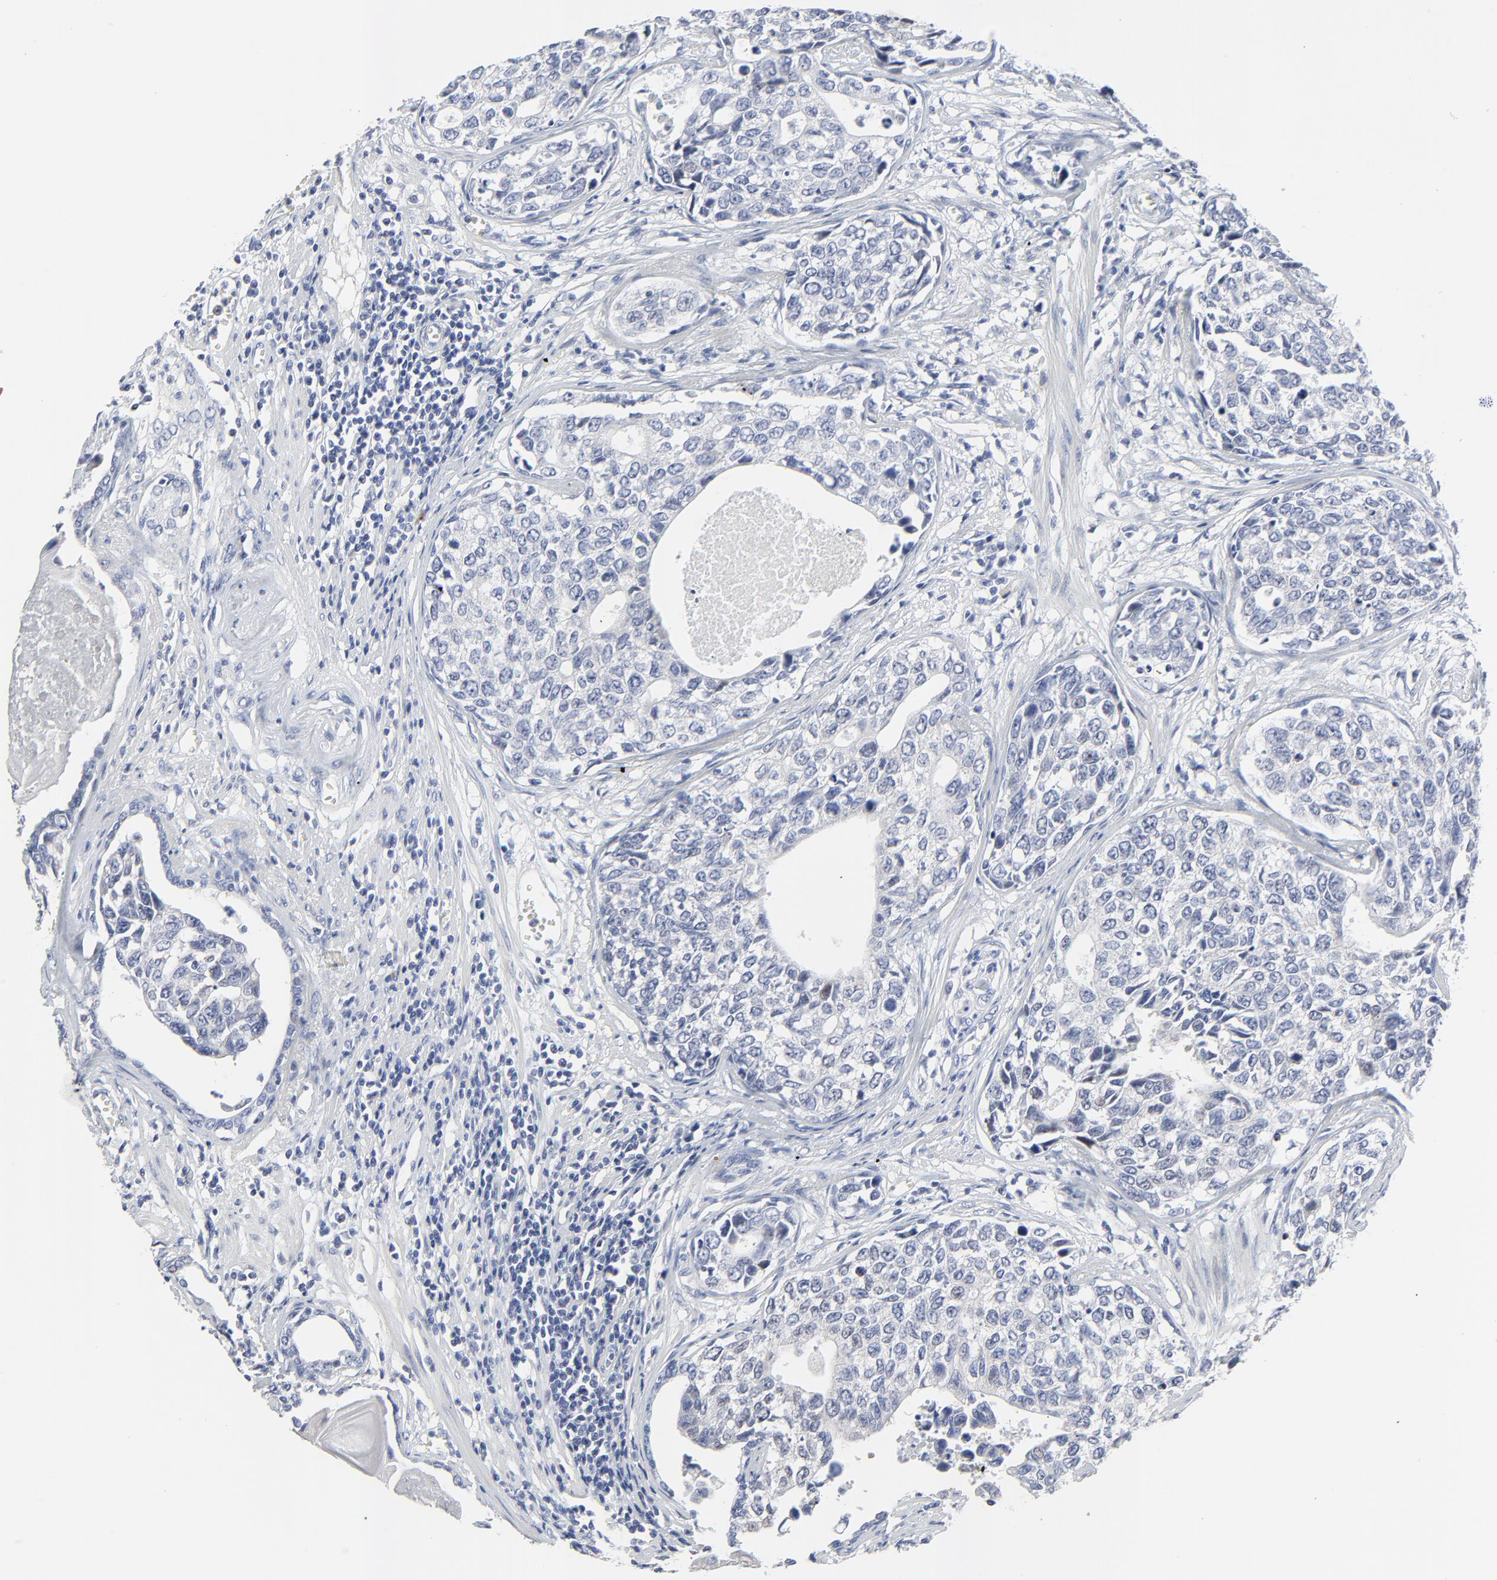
{"staining": {"intensity": "negative", "quantity": "none", "location": "none"}, "tissue": "urothelial cancer", "cell_type": "Tumor cells", "image_type": "cancer", "snomed": [{"axis": "morphology", "description": "Urothelial carcinoma, High grade"}, {"axis": "topography", "description": "Urinary bladder"}], "caption": "This is an immunohistochemistry image of urothelial cancer. There is no positivity in tumor cells.", "gene": "NLGN3", "patient": {"sex": "male", "age": 81}}